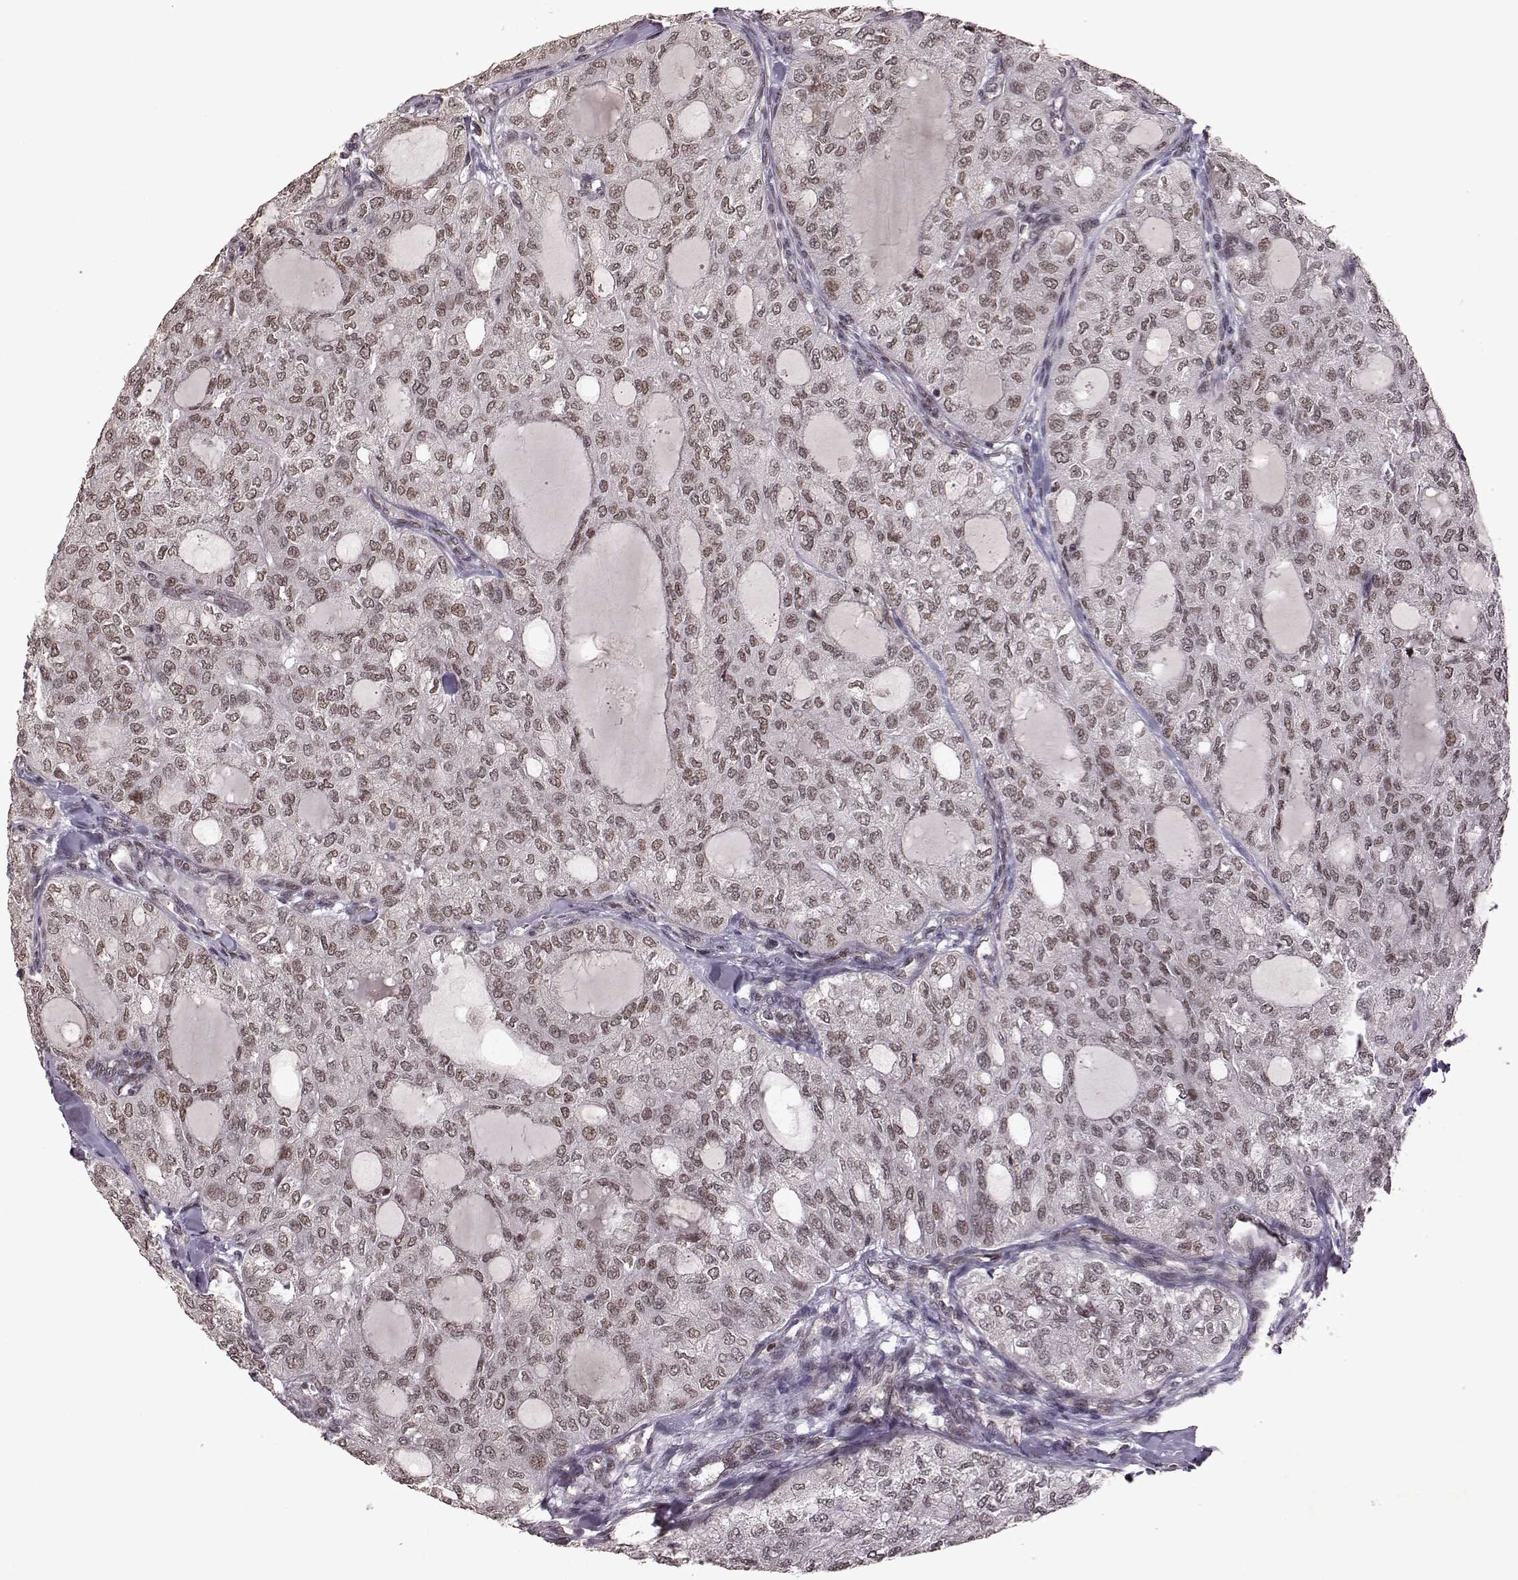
{"staining": {"intensity": "negative", "quantity": "none", "location": "none"}, "tissue": "thyroid cancer", "cell_type": "Tumor cells", "image_type": "cancer", "snomed": [{"axis": "morphology", "description": "Follicular adenoma carcinoma, NOS"}, {"axis": "topography", "description": "Thyroid gland"}], "caption": "Immunohistochemistry (IHC) micrograph of human thyroid follicular adenoma carcinoma stained for a protein (brown), which displays no expression in tumor cells.", "gene": "RRAGD", "patient": {"sex": "male", "age": 75}}